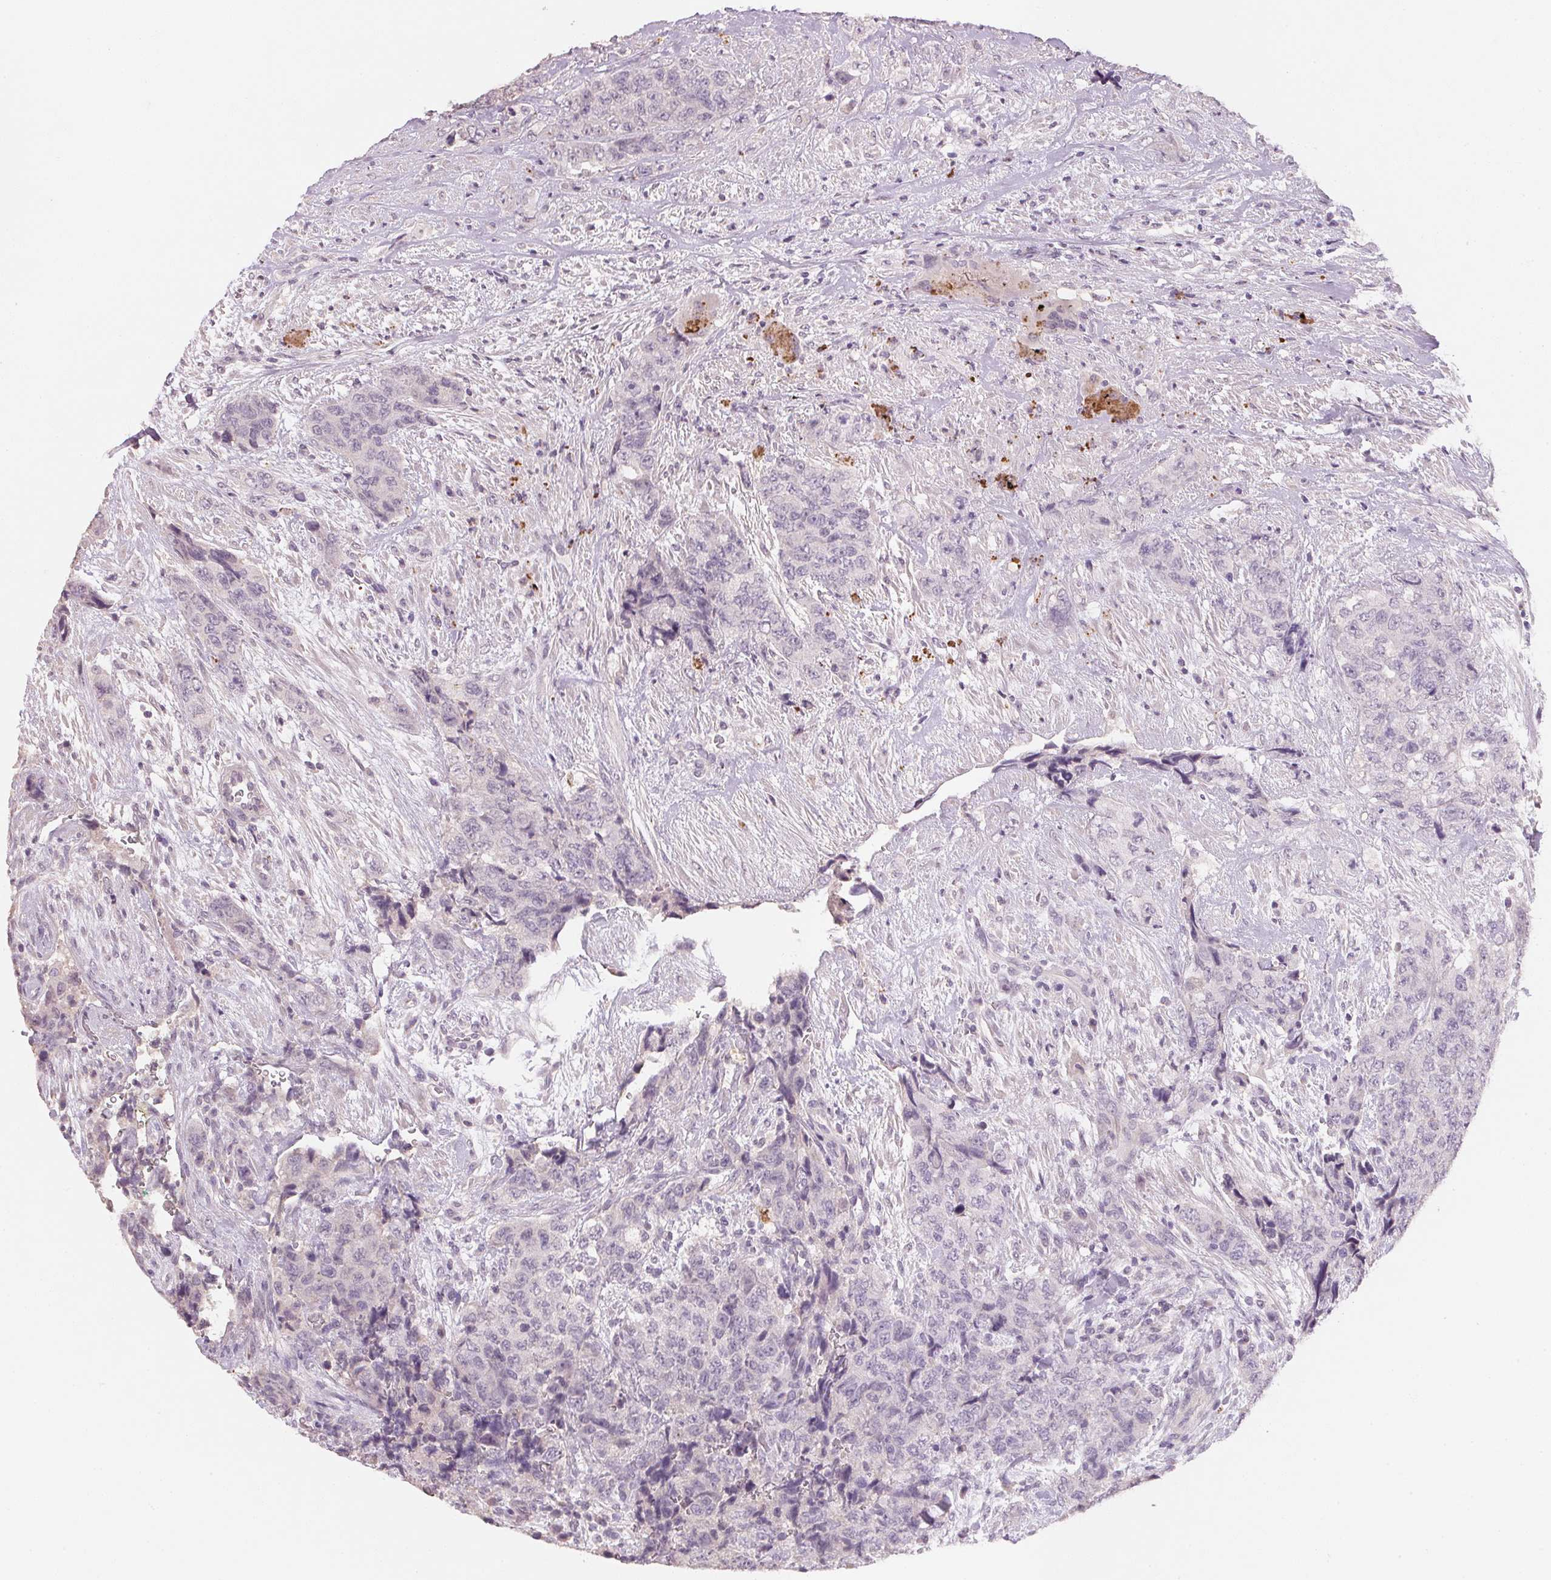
{"staining": {"intensity": "negative", "quantity": "none", "location": "none"}, "tissue": "urothelial cancer", "cell_type": "Tumor cells", "image_type": "cancer", "snomed": [{"axis": "morphology", "description": "Urothelial carcinoma, High grade"}, {"axis": "topography", "description": "Urinary bladder"}], "caption": "The histopathology image displays no staining of tumor cells in high-grade urothelial carcinoma. (DAB (3,3'-diaminobenzidine) IHC visualized using brightfield microscopy, high magnification).", "gene": "CXCL5", "patient": {"sex": "female", "age": 78}}